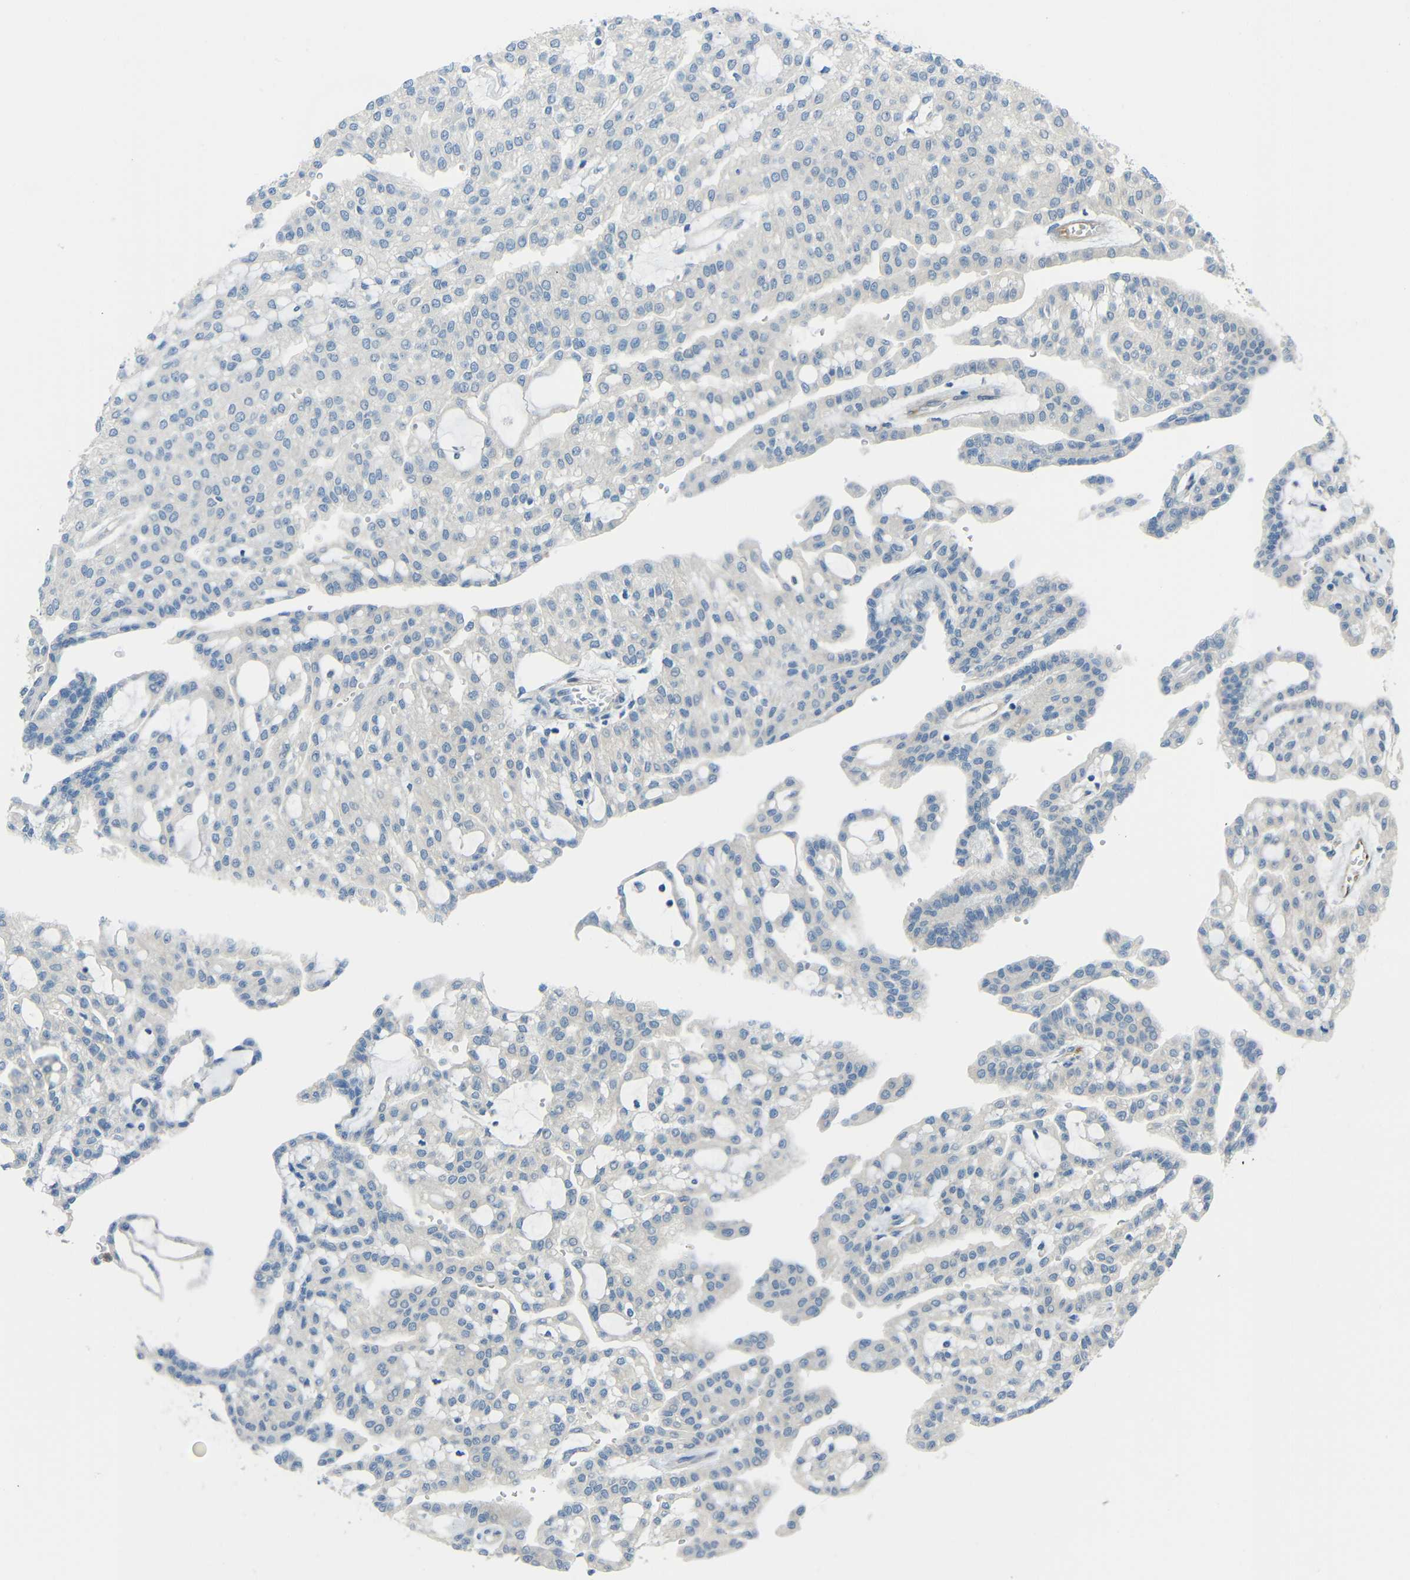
{"staining": {"intensity": "negative", "quantity": "none", "location": "none"}, "tissue": "renal cancer", "cell_type": "Tumor cells", "image_type": "cancer", "snomed": [{"axis": "morphology", "description": "Adenocarcinoma, NOS"}, {"axis": "topography", "description": "Kidney"}], "caption": "Micrograph shows no significant protein staining in tumor cells of renal cancer (adenocarcinoma).", "gene": "DCLK1", "patient": {"sex": "male", "age": 63}}